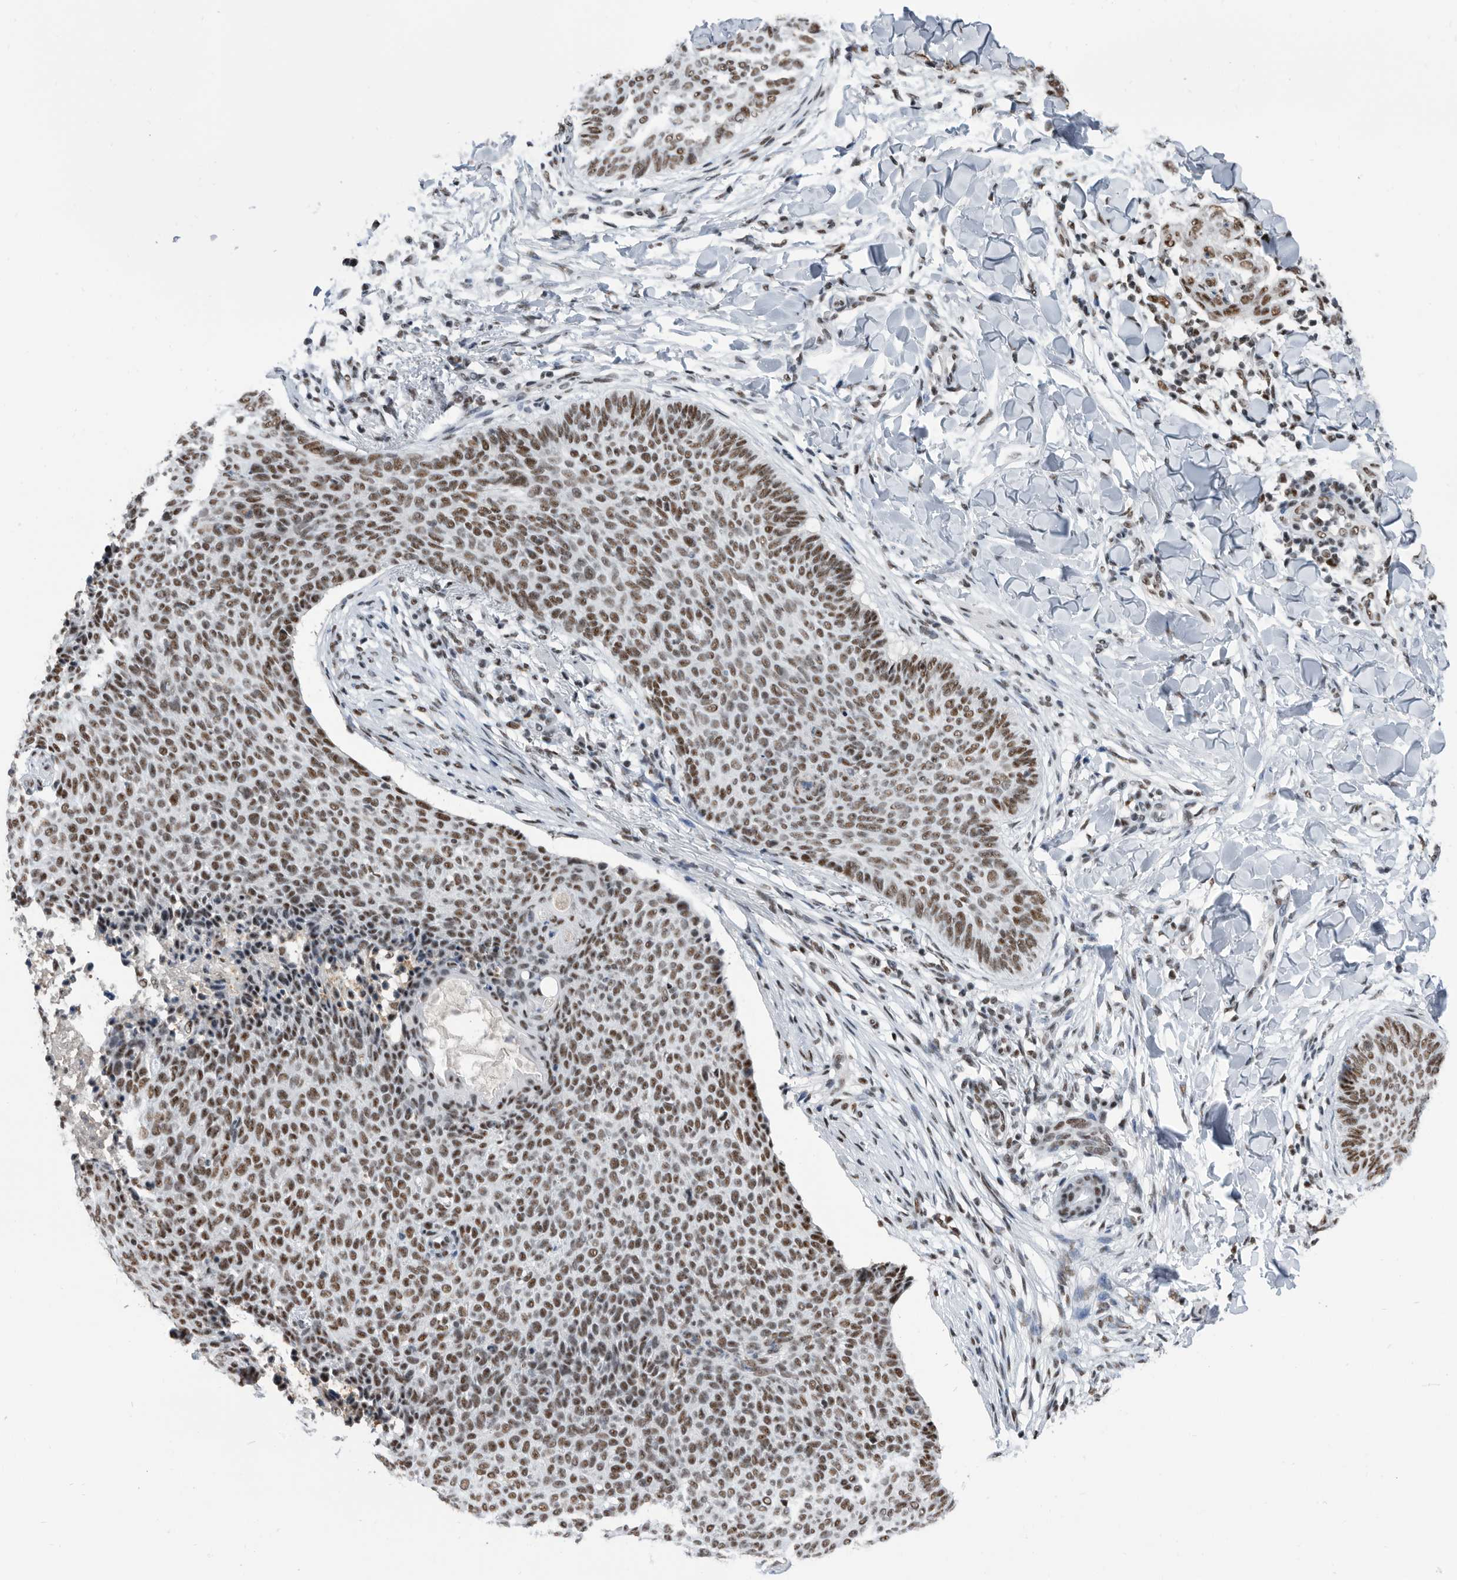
{"staining": {"intensity": "moderate", "quantity": ">75%", "location": "nuclear"}, "tissue": "skin cancer", "cell_type": "Tumor cells", "image_type": "cancer", "snomed": [{"axis": "morphology", "description": "Normal tissue, NOS"}, {"axis": "morphology", "description": "Basal cell carcinoma"}, {"axis": "topography", "description": "Skin"}], "caption": "Approximately >75% of tumor cells in skin cancer (basal cell carcinoma) exhibit moderate nuclear protein staining as visualized by brown immunohistochemical staining.", "gene": "SF3A1", "patient": {"sex": "male", "age": 50}}